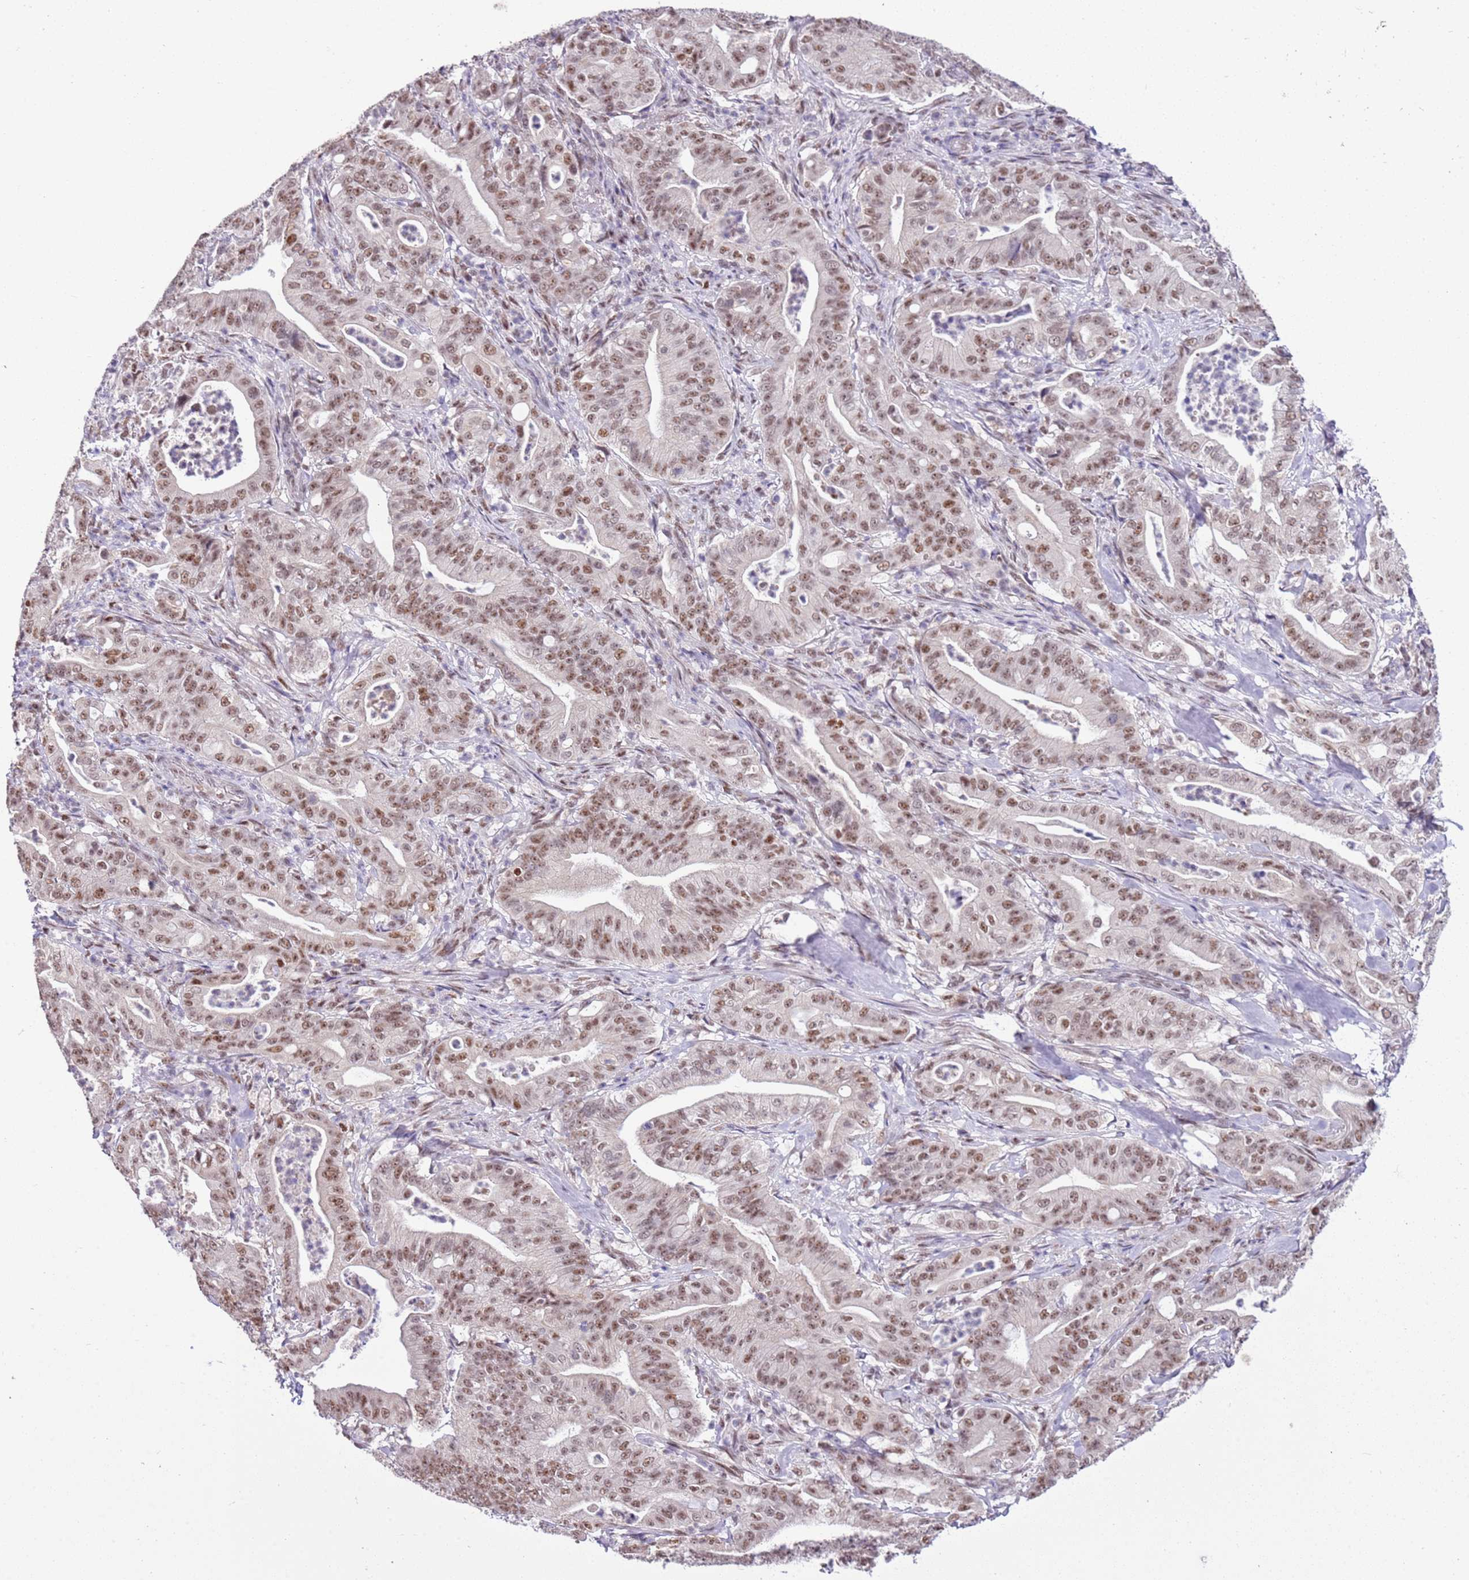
{"staining": {"intensity": "moderate", "quantity": ">75%", "location": "nuclear"}, "tissue": "pancreatic cancer", "cell_type": "Tumor cells", "image_type": "cancer", "snomed": [{"axis": "morphology", "description": "Adenocarcinoma, NOS"}, {"axis": "topography", "description": "Pancreas"}], "caption": "There is medium levels of moderate nuclear expression in tumor cells of pancreatic cancer, as demonstrated by immunohistochemical staining (brown color).", "gene": "AKAP8L", "patient": {"sex": "male", "age": 71}}